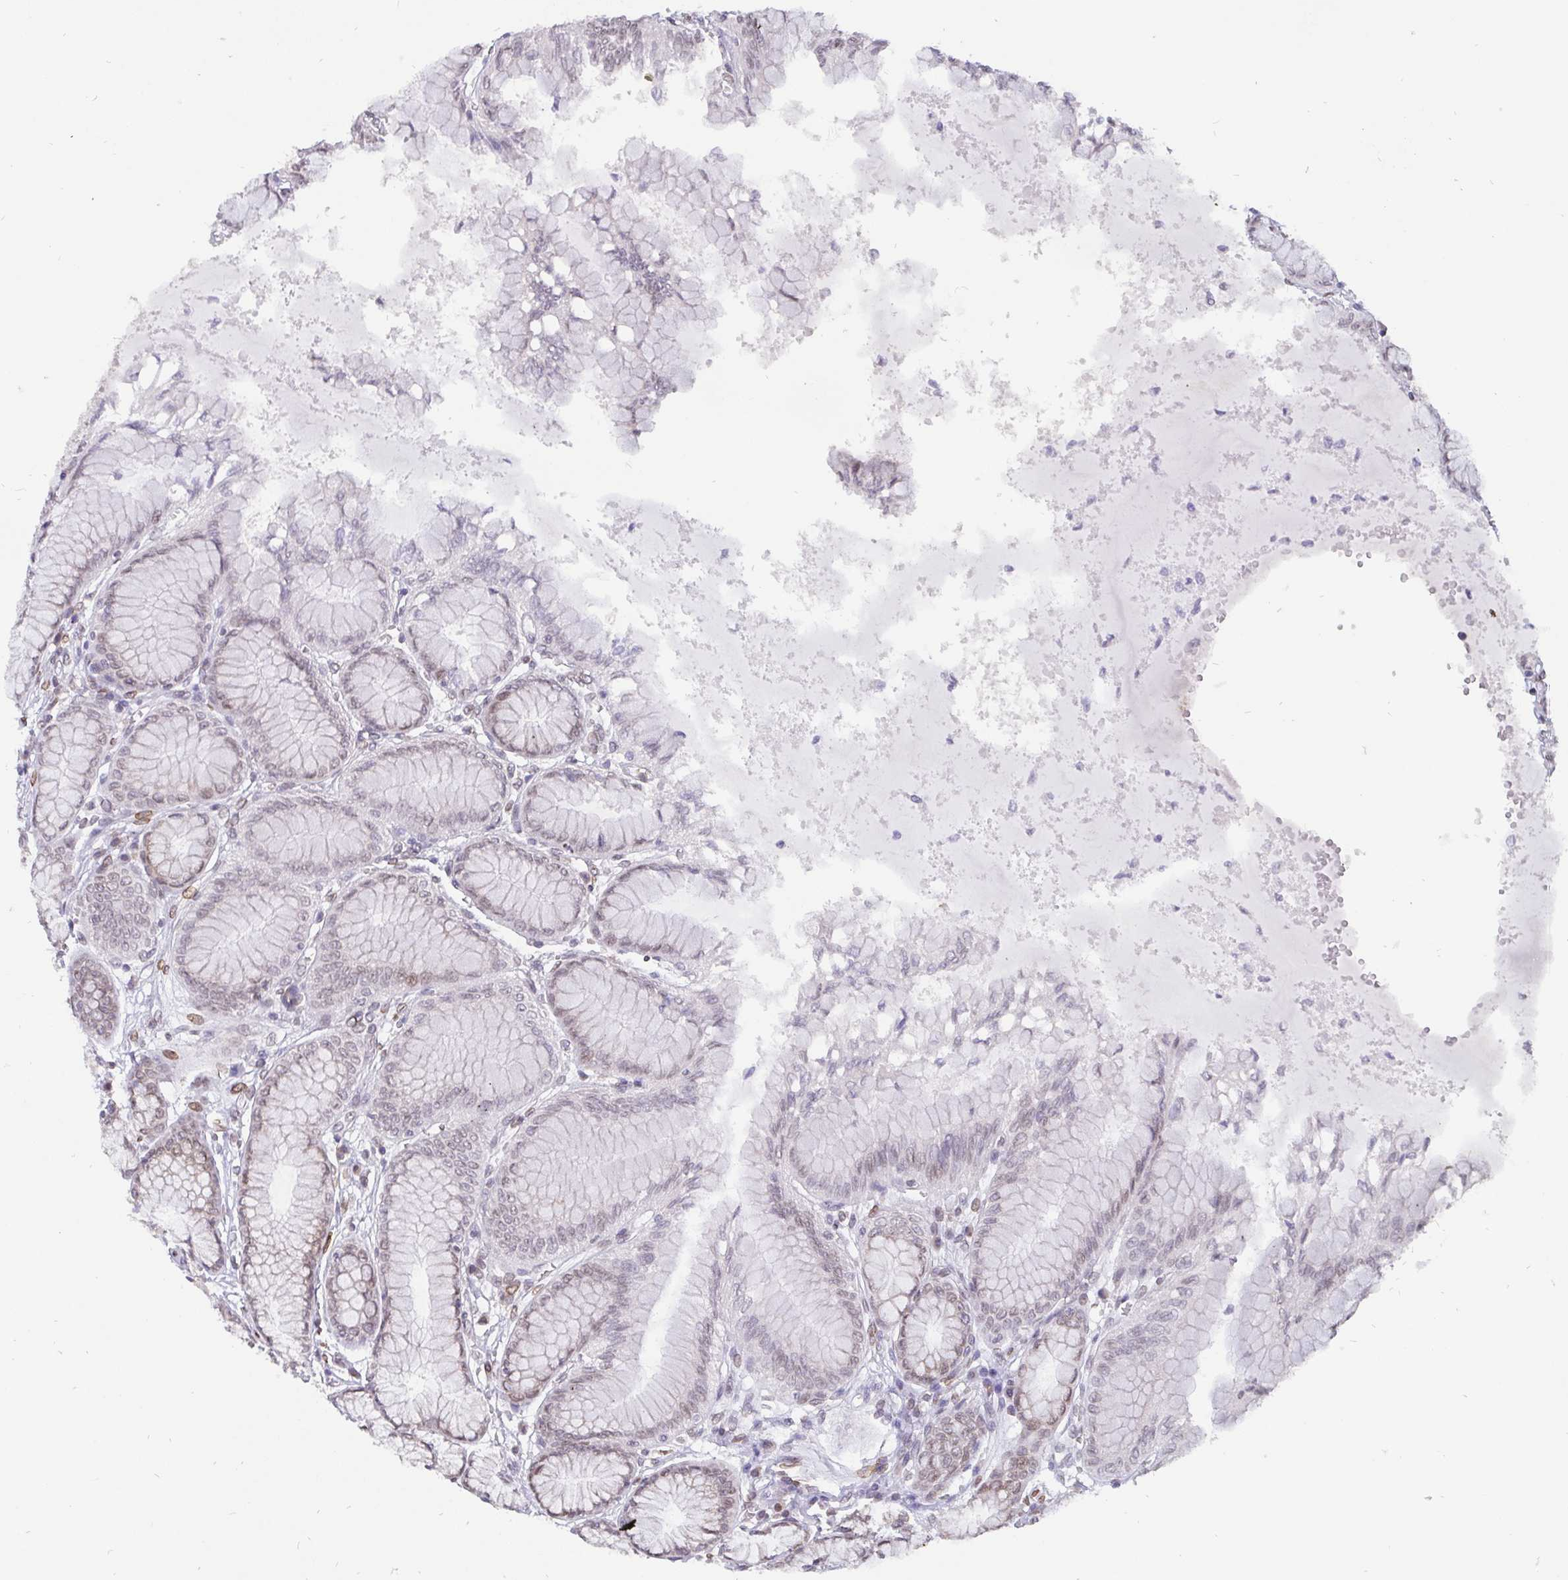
{"staining": {"intensity": "weak", "quantity": "25%-75%", "location": "nuclear"}, "tissue": "stomach", "cell_type": "Glandular cells", "image_type": "normal", "snomed": [{"axis": "morphology", "description": "Normal tissue, NOS"}, {"axis": "topography", "description": "Stomach"}, {"axis": "topography", "description": "Stomach, lower"}], "caption": "Protein analysis of unremarkable stomach reveals weak nuclear staining in about 25%-75% of glandular cells.", "gene": "EMD", "patient": {"sex": "male", "age": 76}}